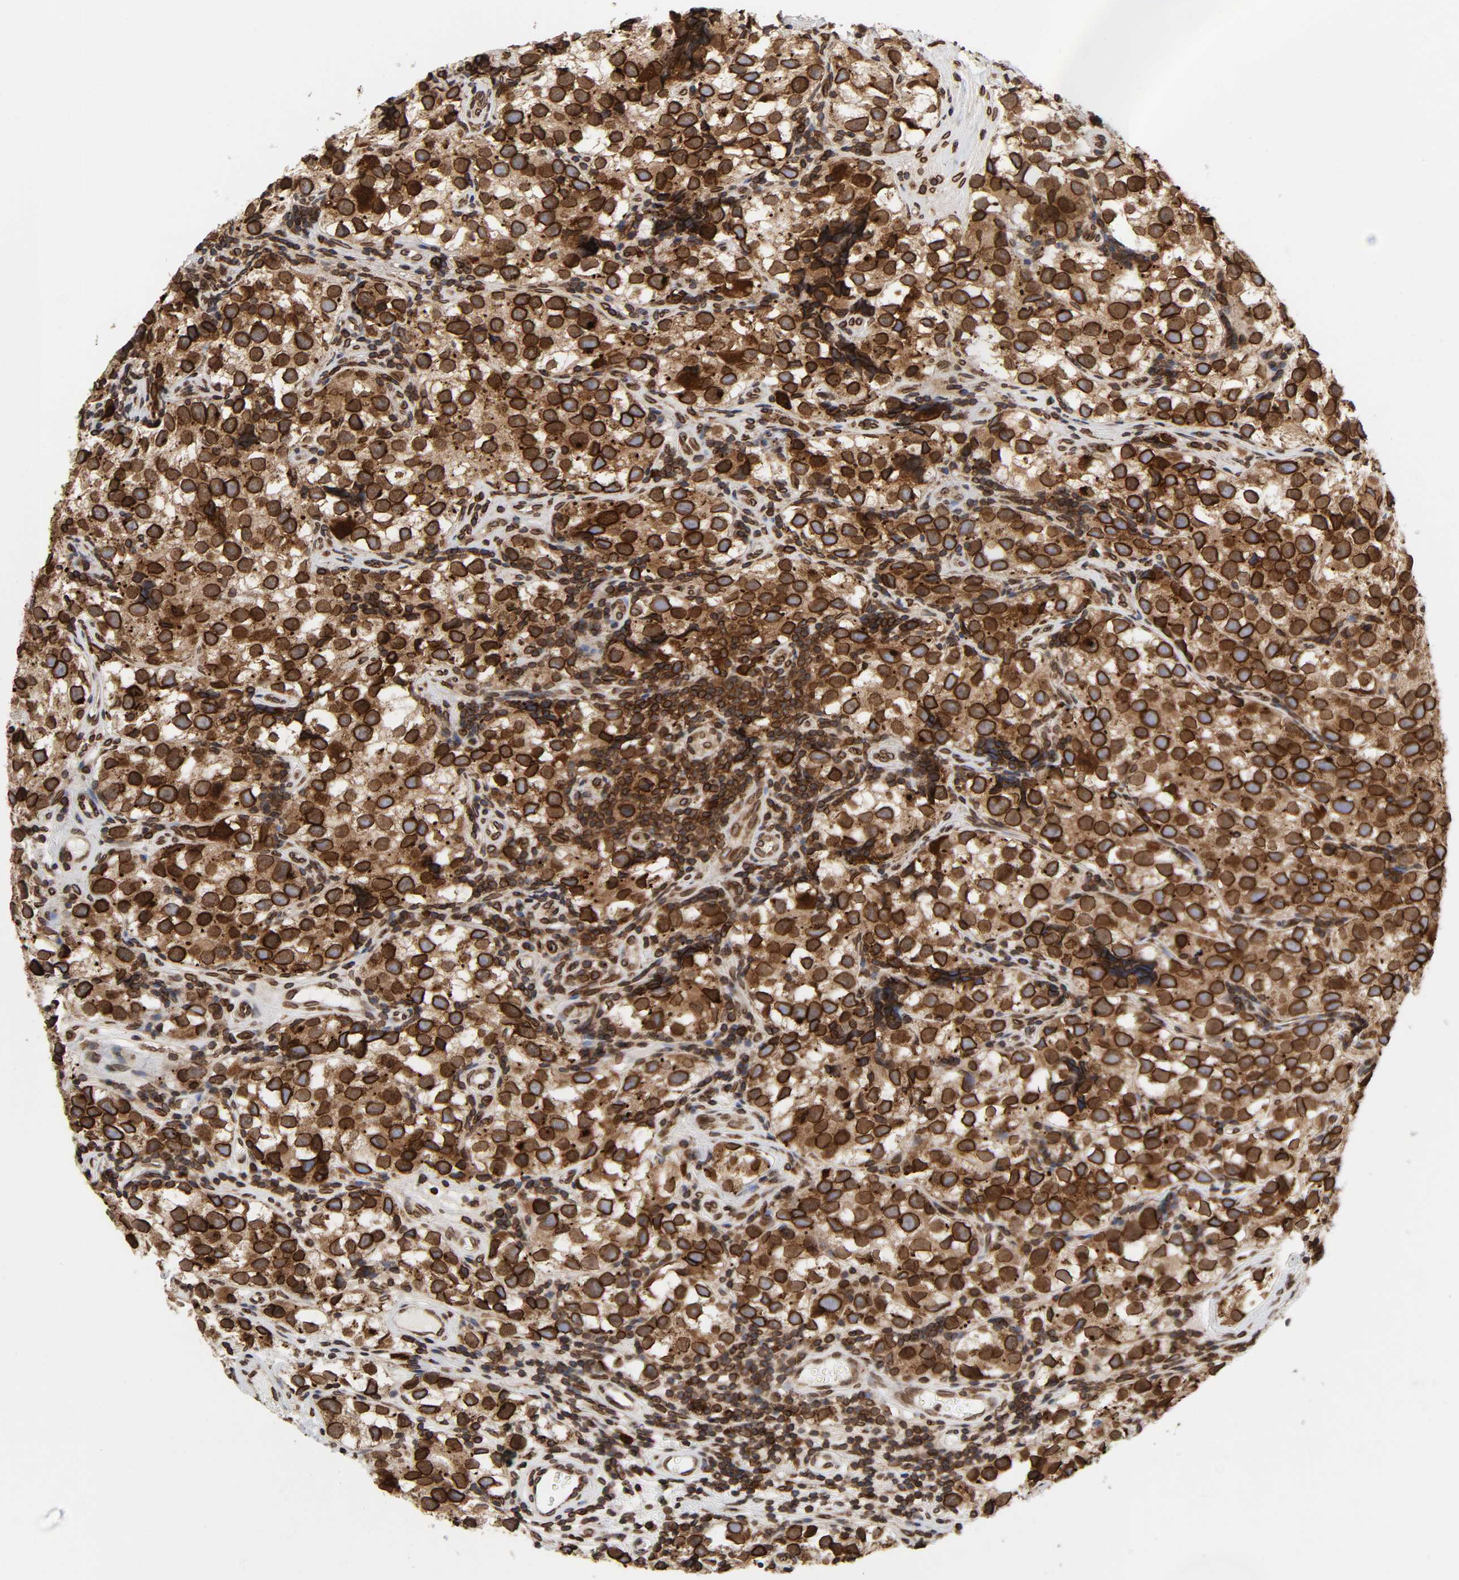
{"staining": {"intensity": "strong", "quantity": ">75%", "location": "cytoplasmic/membranous,nuclear"}, "tissue": "testis cancer", "cell_type": "Tumor cells", "image_type": "cancer", "snomed": [{"axis": "morphology", "description": "Seminoma, NOS"}, {"axis": "topography", "description": "Testis"}], "caption": "High-power microscopy captured an IHC photomicrograph of testis seminoma, revealing strong cytoplasmic/membranous and nuclear staining in approximately >75% of tumor cells.", "gene": "RANGAP1", "patient": {"sex": "male", "age": 39}}